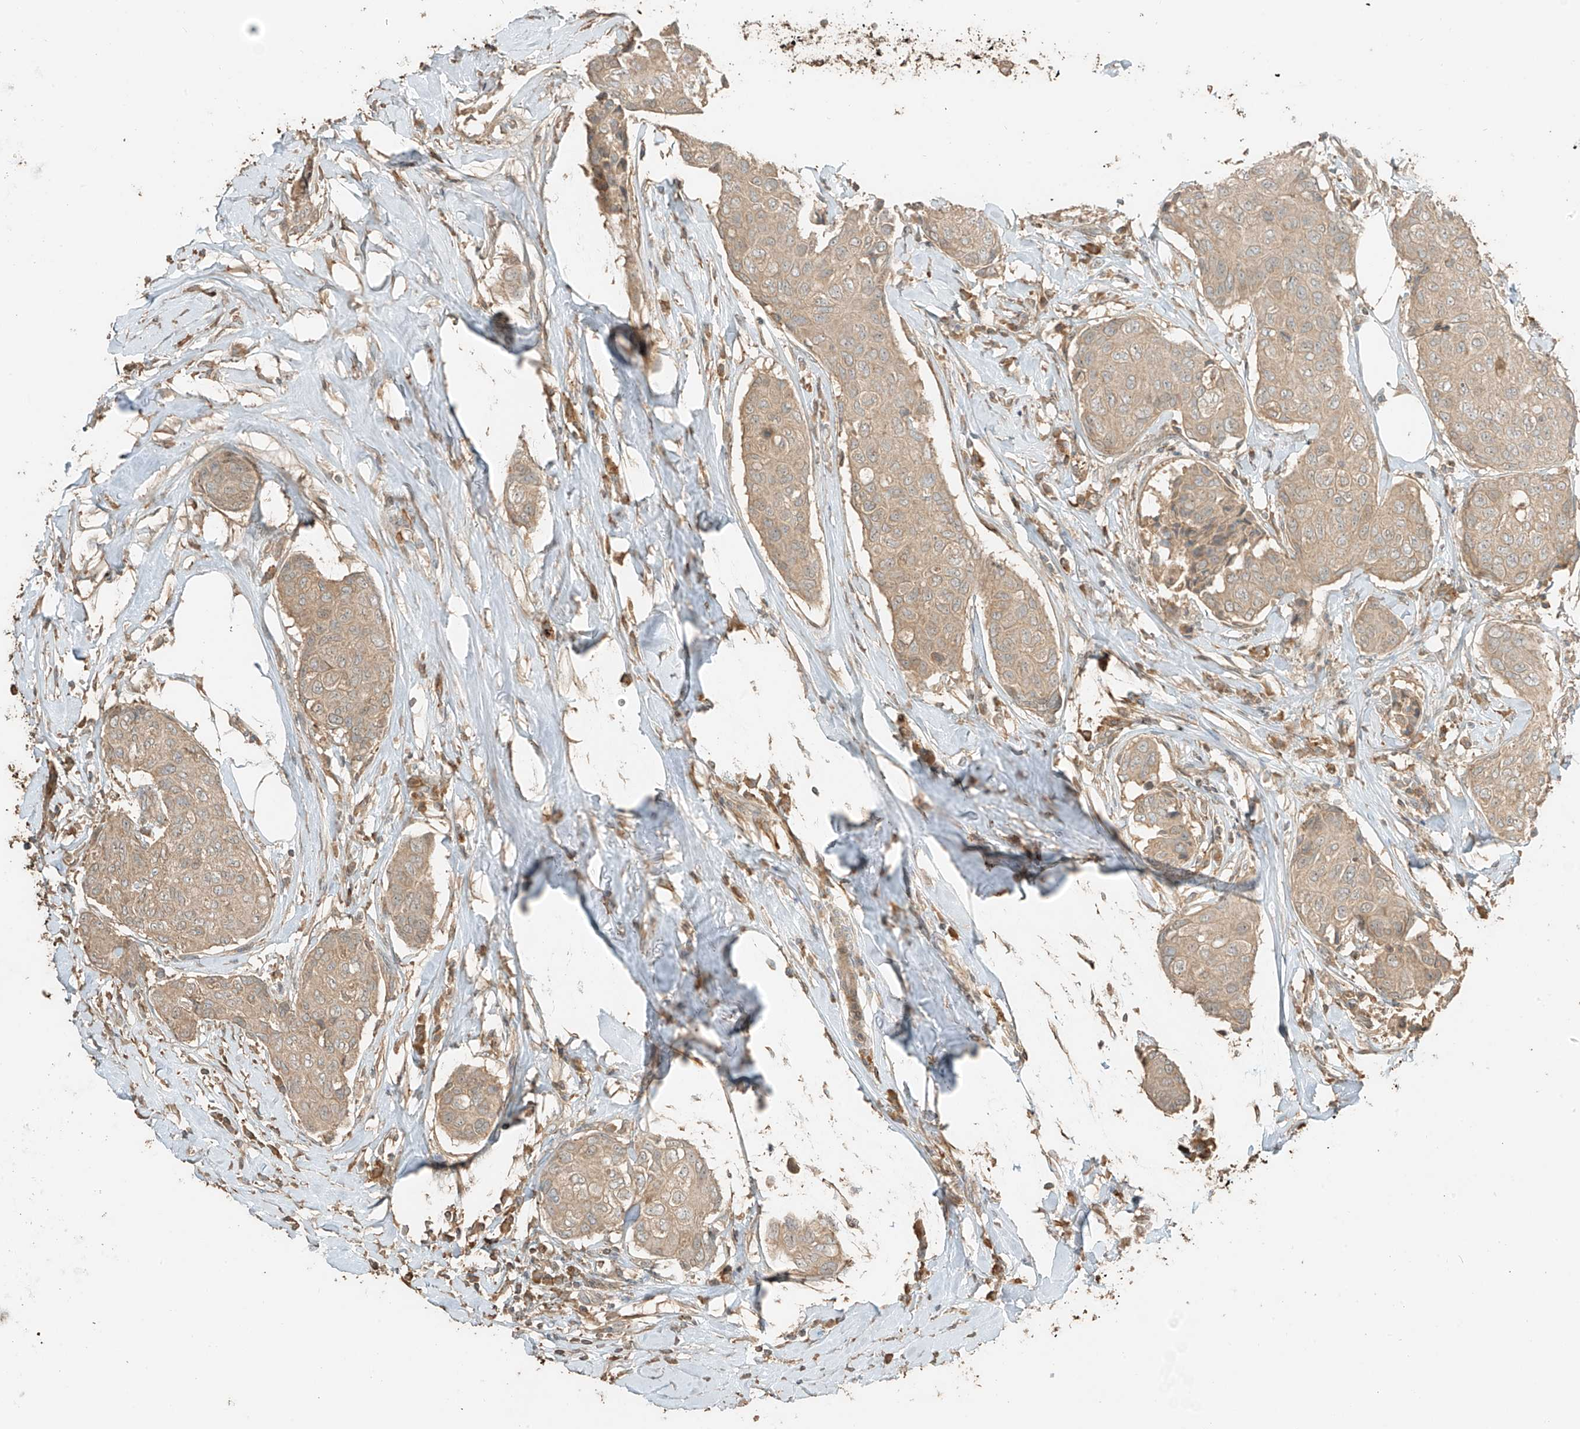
{"staining": {"intensity": "weak", "quantity": ">75%", "location": "cytoplasmic/membranous"}, "tissue": "breast cancer", "cell_type": "Tumor cells", "image_type": "cancer", "snomed": [{"axis": "morphology", "description": "Duct carcinoma"}, {"axis": "topography", "description": "Breast"}], "caption": "An IHC micrograph of neoplastic tissue is shown. Protein staining in brown highlights weak cytoplasmic/membranous positivity in invasive ductal carcinoma (breast) within tumor cells.", "gene": "RFTN2", "patient": {"sex": "female", "age": 80}}